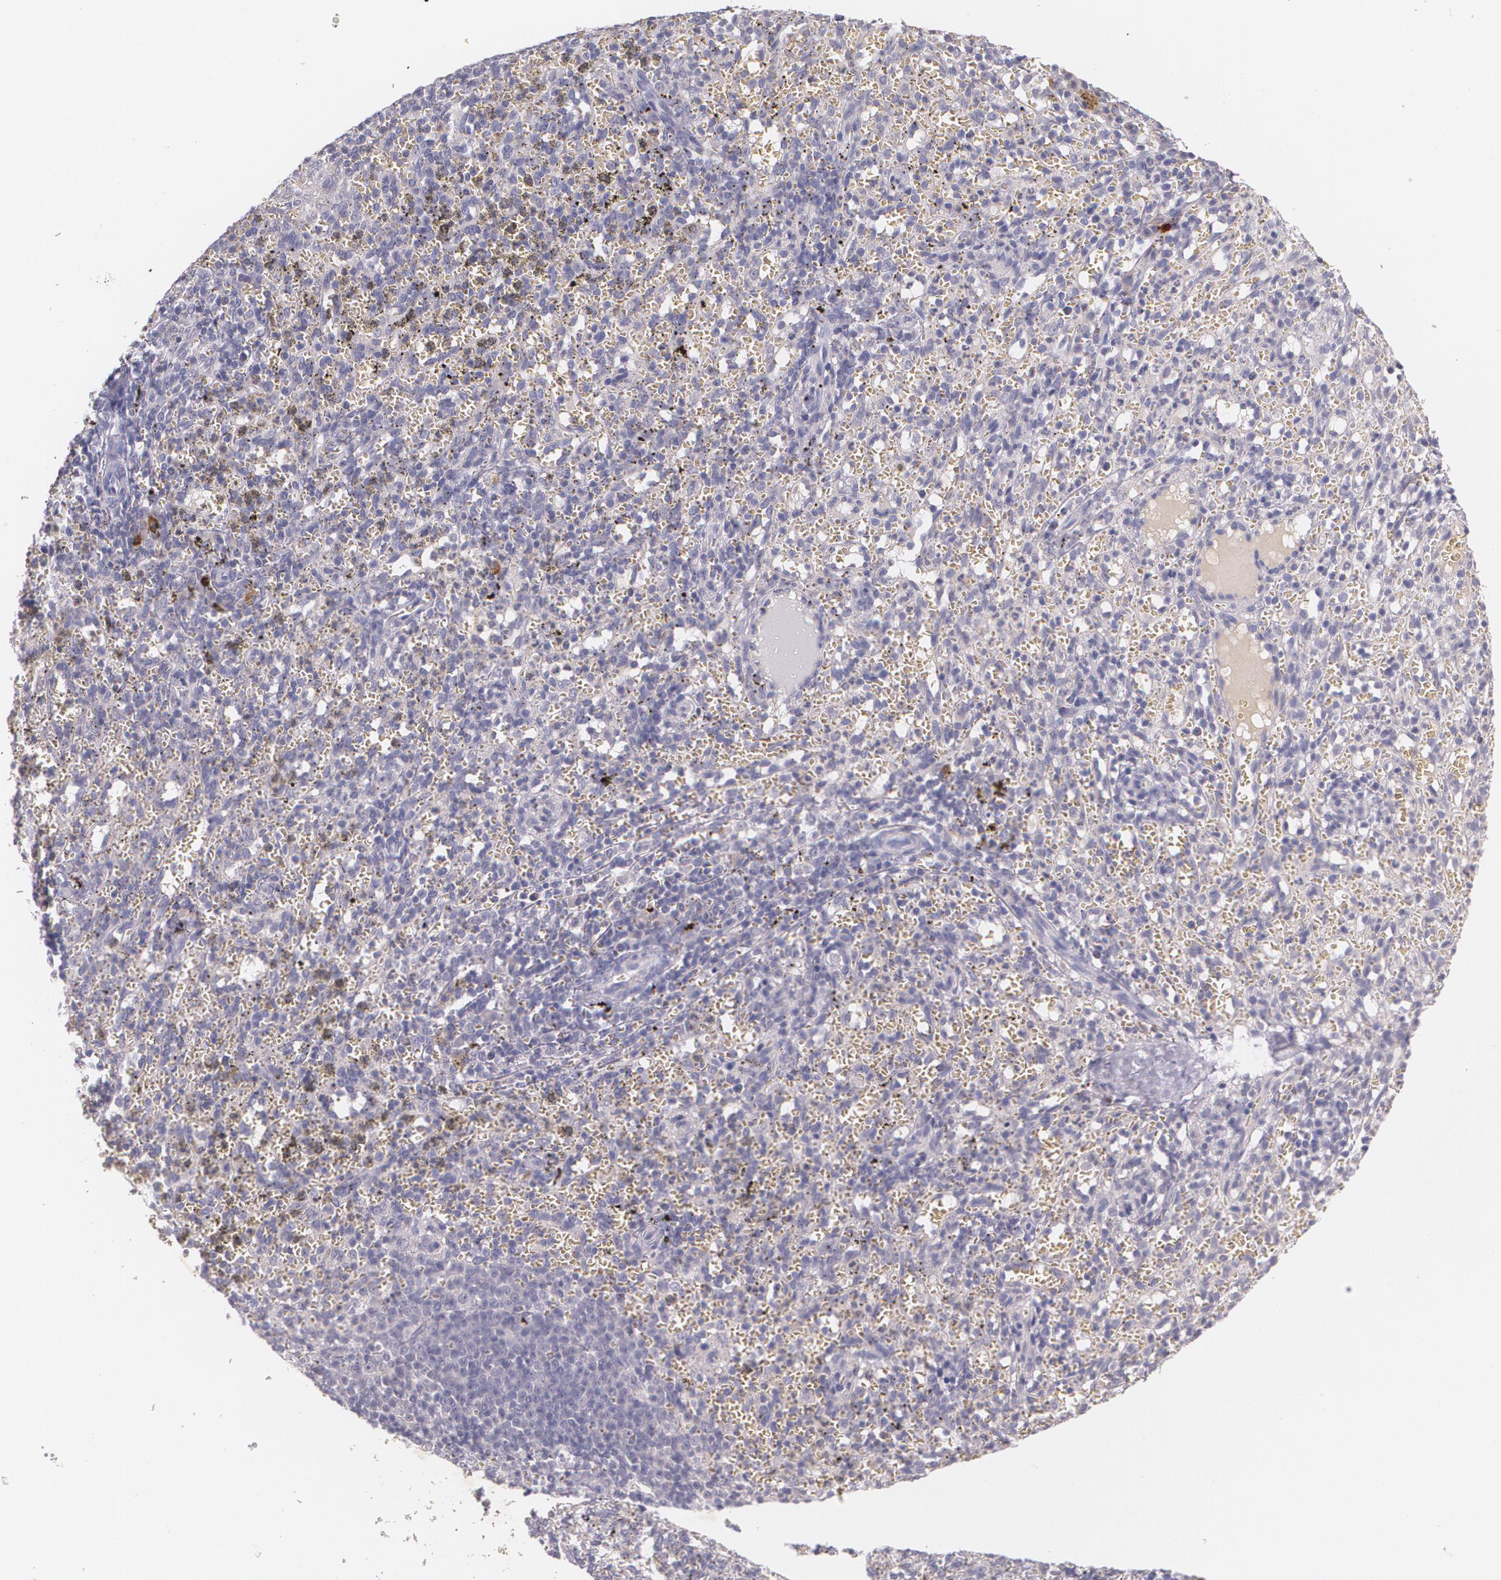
{"staining": {"intensity": "weak", "quantity": "<25%", "location": "cytoplasmic/membranous"}, "tissue": "spleen", "cell_type": "Cells in red pulp", "image_type": "normal", "snomed": [{"axis": "morphology", "description": "Normal tissue, NOS"}, {"axis": "topography", "description": "Spleen"}], "caption": "IHC photomicrograph of benign human spleen stained for a protein (brown), which displays no staining in cells in red pulp.", "gene": "TM4SF1", "patient": {"sex": "female", "age": 10}}